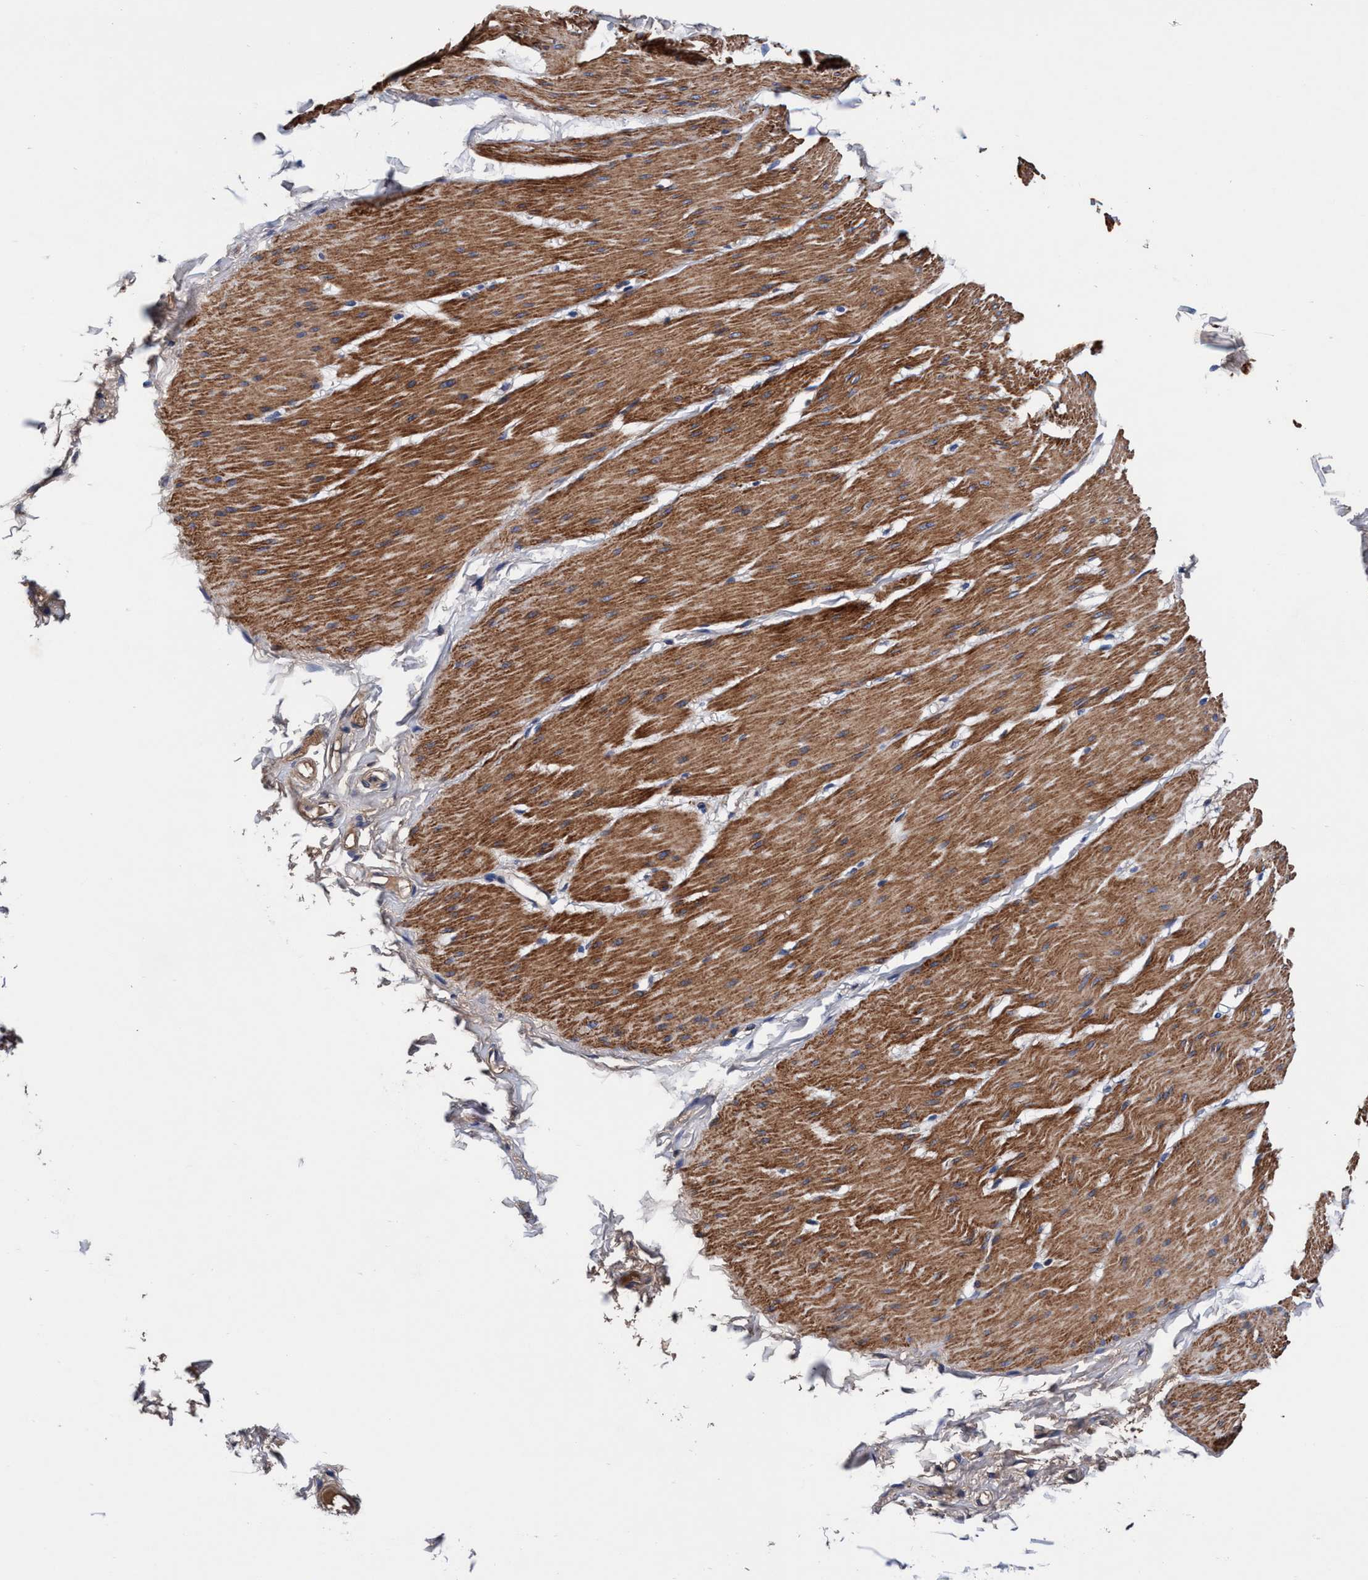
{"staining": {"intensity": "moderate", "quantity": ">75%", "location": "cytoplasmic/membranous"}, "tissue": "smooth muscle", "cell_type": "Smooth muscle cells", "image_type": "normal", "snomed": [{"axis": "morphology", "description": "Normal tissue, NOS"}, {"axis": "topography", "description": "Smooth muscle"}, {"axis": "topography", "description": "Colon"}], "caption": "The histopathology image exhibits a brown stain indicating the presence of a protein in the cytoplasmic/membranous of smooth muscle cells in smooth muscle. Using DAB (brown) and hematoxylin (blue) stains, captured at high magnification using brightfield microscopy.", "gene": "RNF208", "patient": {"sex": "male", "age": 67}}